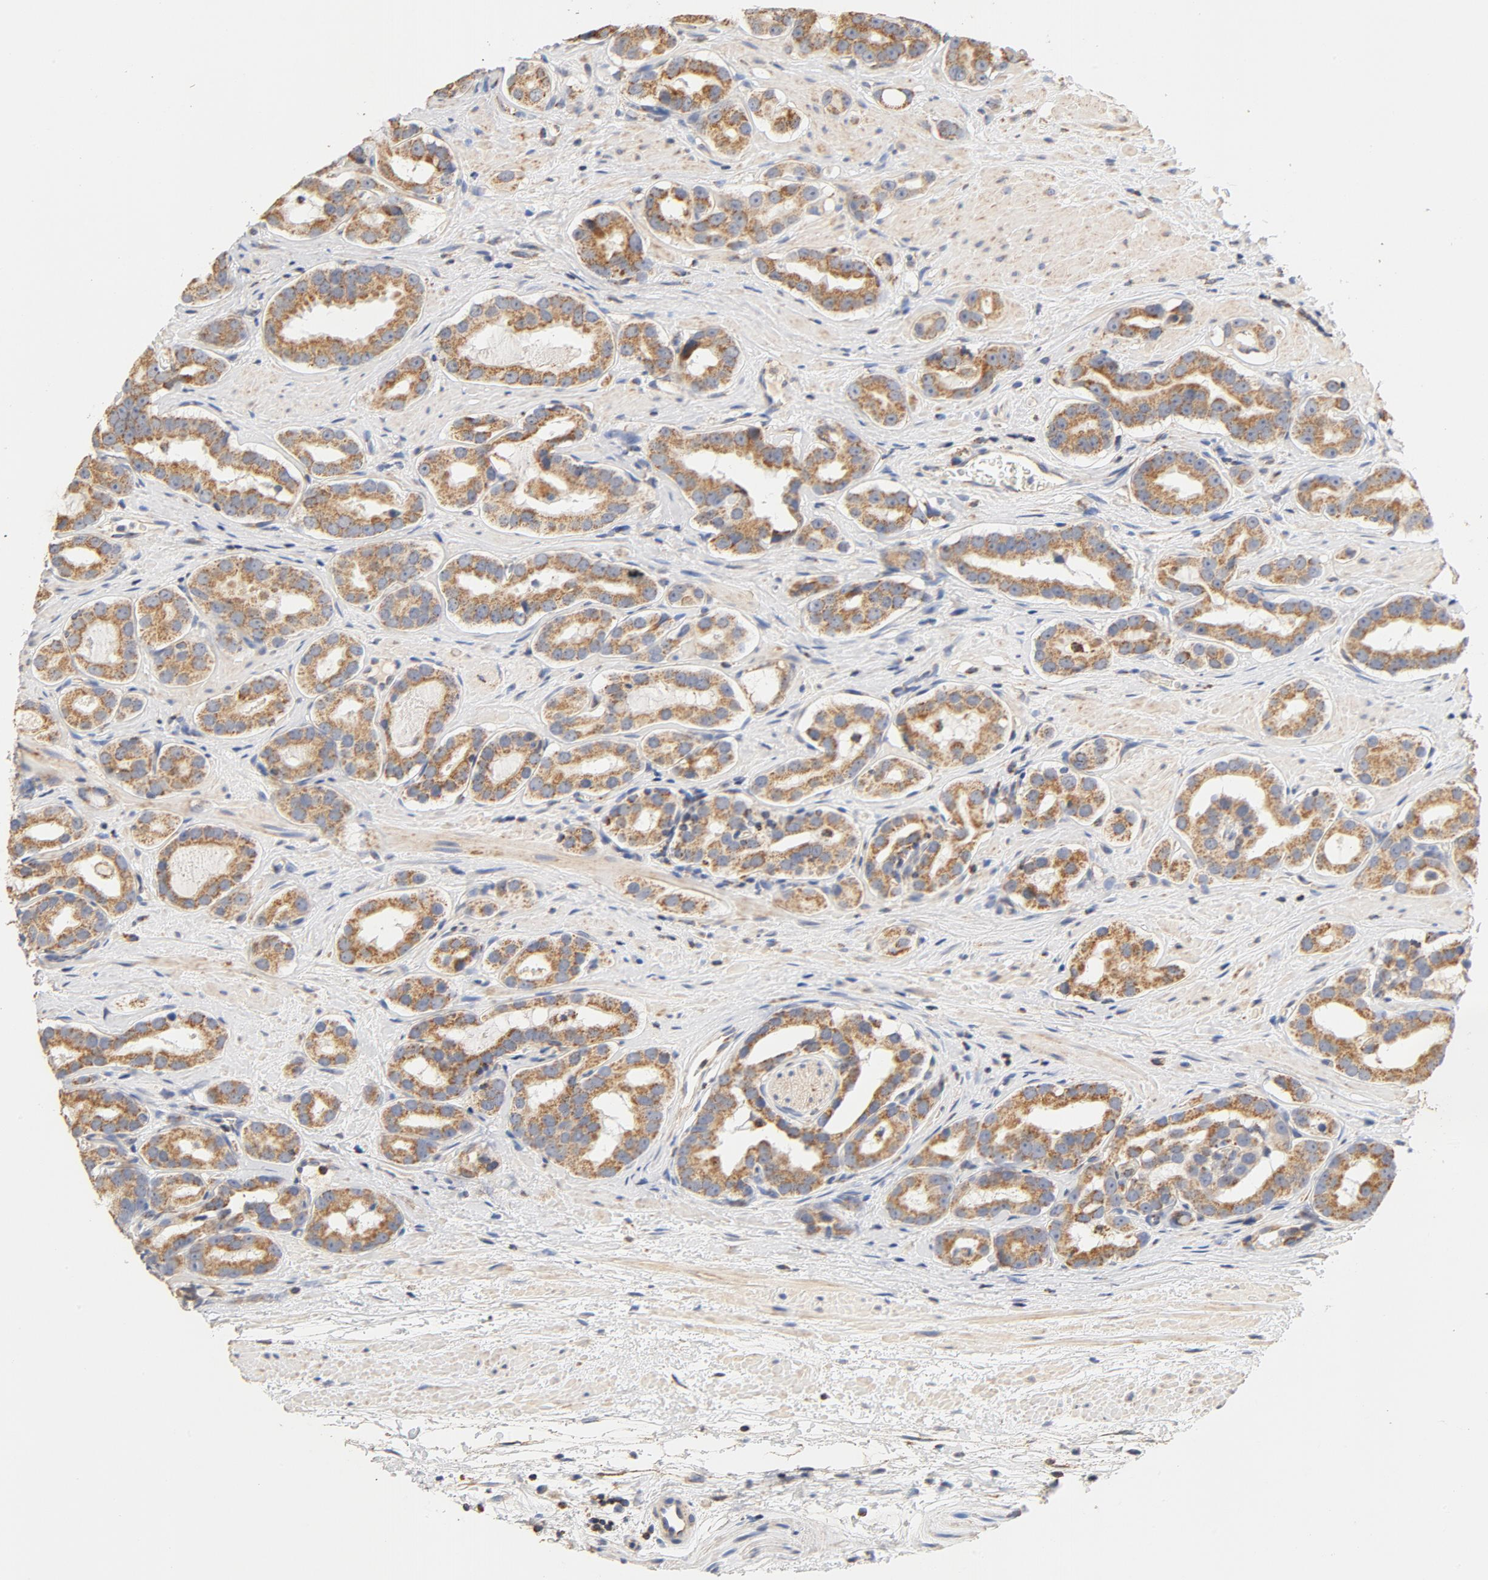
{"staining": {"intensity": "moderate", "quantity": ">75%", "location": "cytoplasmic/membranous"}, "tissue": "prostate cancer", "cell_type": "Tumor cells", "image_type": "cancer", "snomed": [{"axis": "morphology", "description": "Adenocarcinoma, Low grade"}, {"axis": "topography", "description": "Prostate"}], "caption": "The immunohistochemical stain shows moderate cytoplasmic/membranous expression in tumor cells of prostate cancer (low-grade adenocarcinoma) tissue. (brown staining indicates protein expression, while blue staining denotes nuclei).", "gene": "COX4I1", "patient": {"sex": "male", "age": 59}}